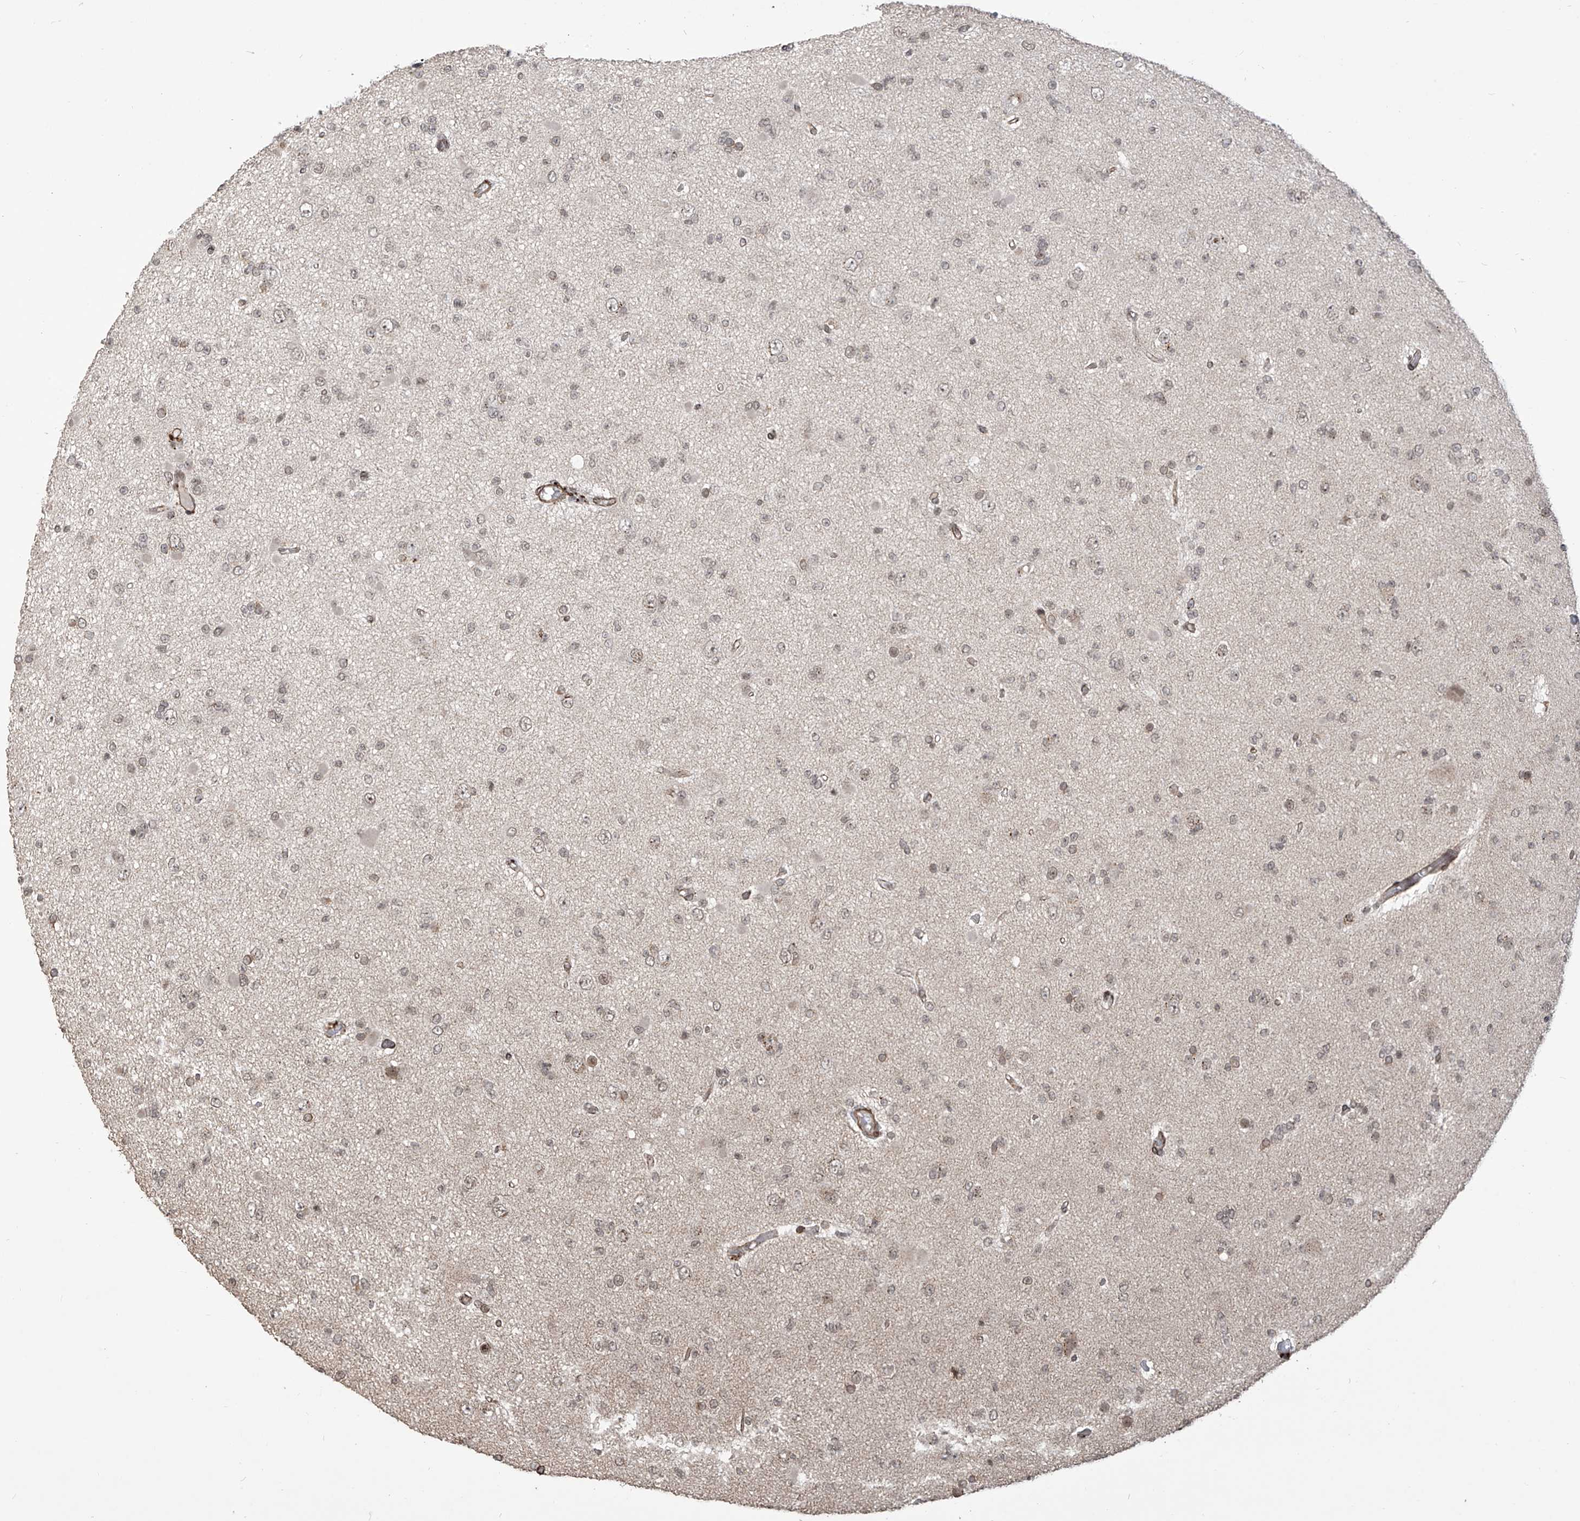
{"staining": {"intensity": "weak", "quantity": "25%-75%", "location": "nuclear"}, "tissue": "glioma", "cell_type": "Tumor cells", "image_type": "cancer", "snomed": [{"axis": "morphology", "description": "Glioma, malignant, Low grade"}, {"axis": "topography", "description": "Brain"}], "caption": "An immunohistochemistry histopathology image of neoplastic tissue is shown. Protein staining in brown highlights weak nuclear positivity in glioma within tumor cells.", "gene": "METAP1D", "patient": {"sex": "female", "age": 22}}